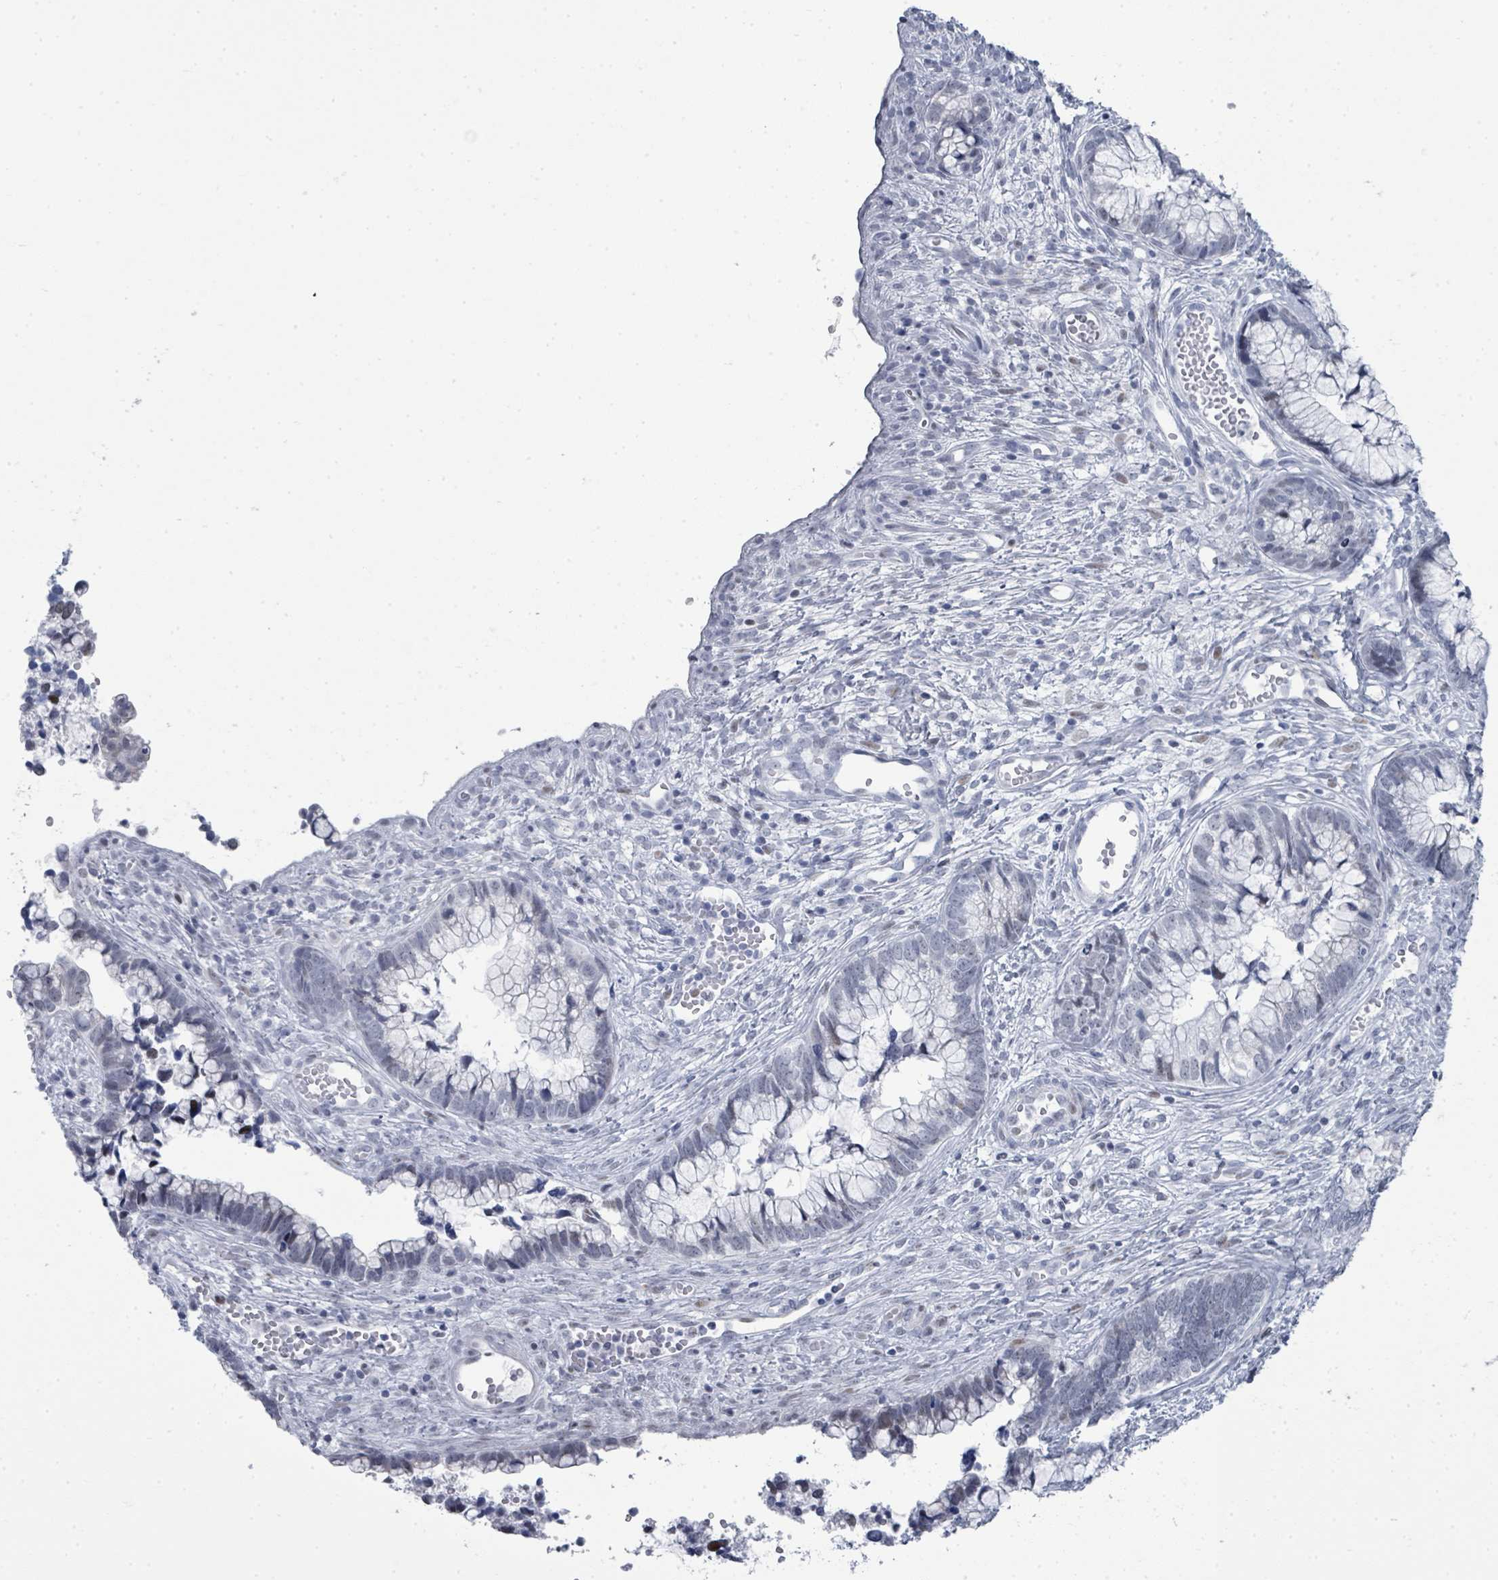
{"staining": {"intensity": "weak", "quantity": "25%-75%", "location": "nuclear"}, "tissue": "cervical cancer", "cell_type": "Tumor cells", "image_type": "cancer", "snomed": [{"axis": "morphology", "description": "Adenocarcinoma, NOS"}, {"axis": "topography", "description": "Cervix"}], "caption": "This is a histology image of immunohistochemistry staining of cervical cancer, which shows weak positivity in the nuclear of tumor cells.", "gene": "CT45A5", "patient": {"sex": "female", "age": 44}}